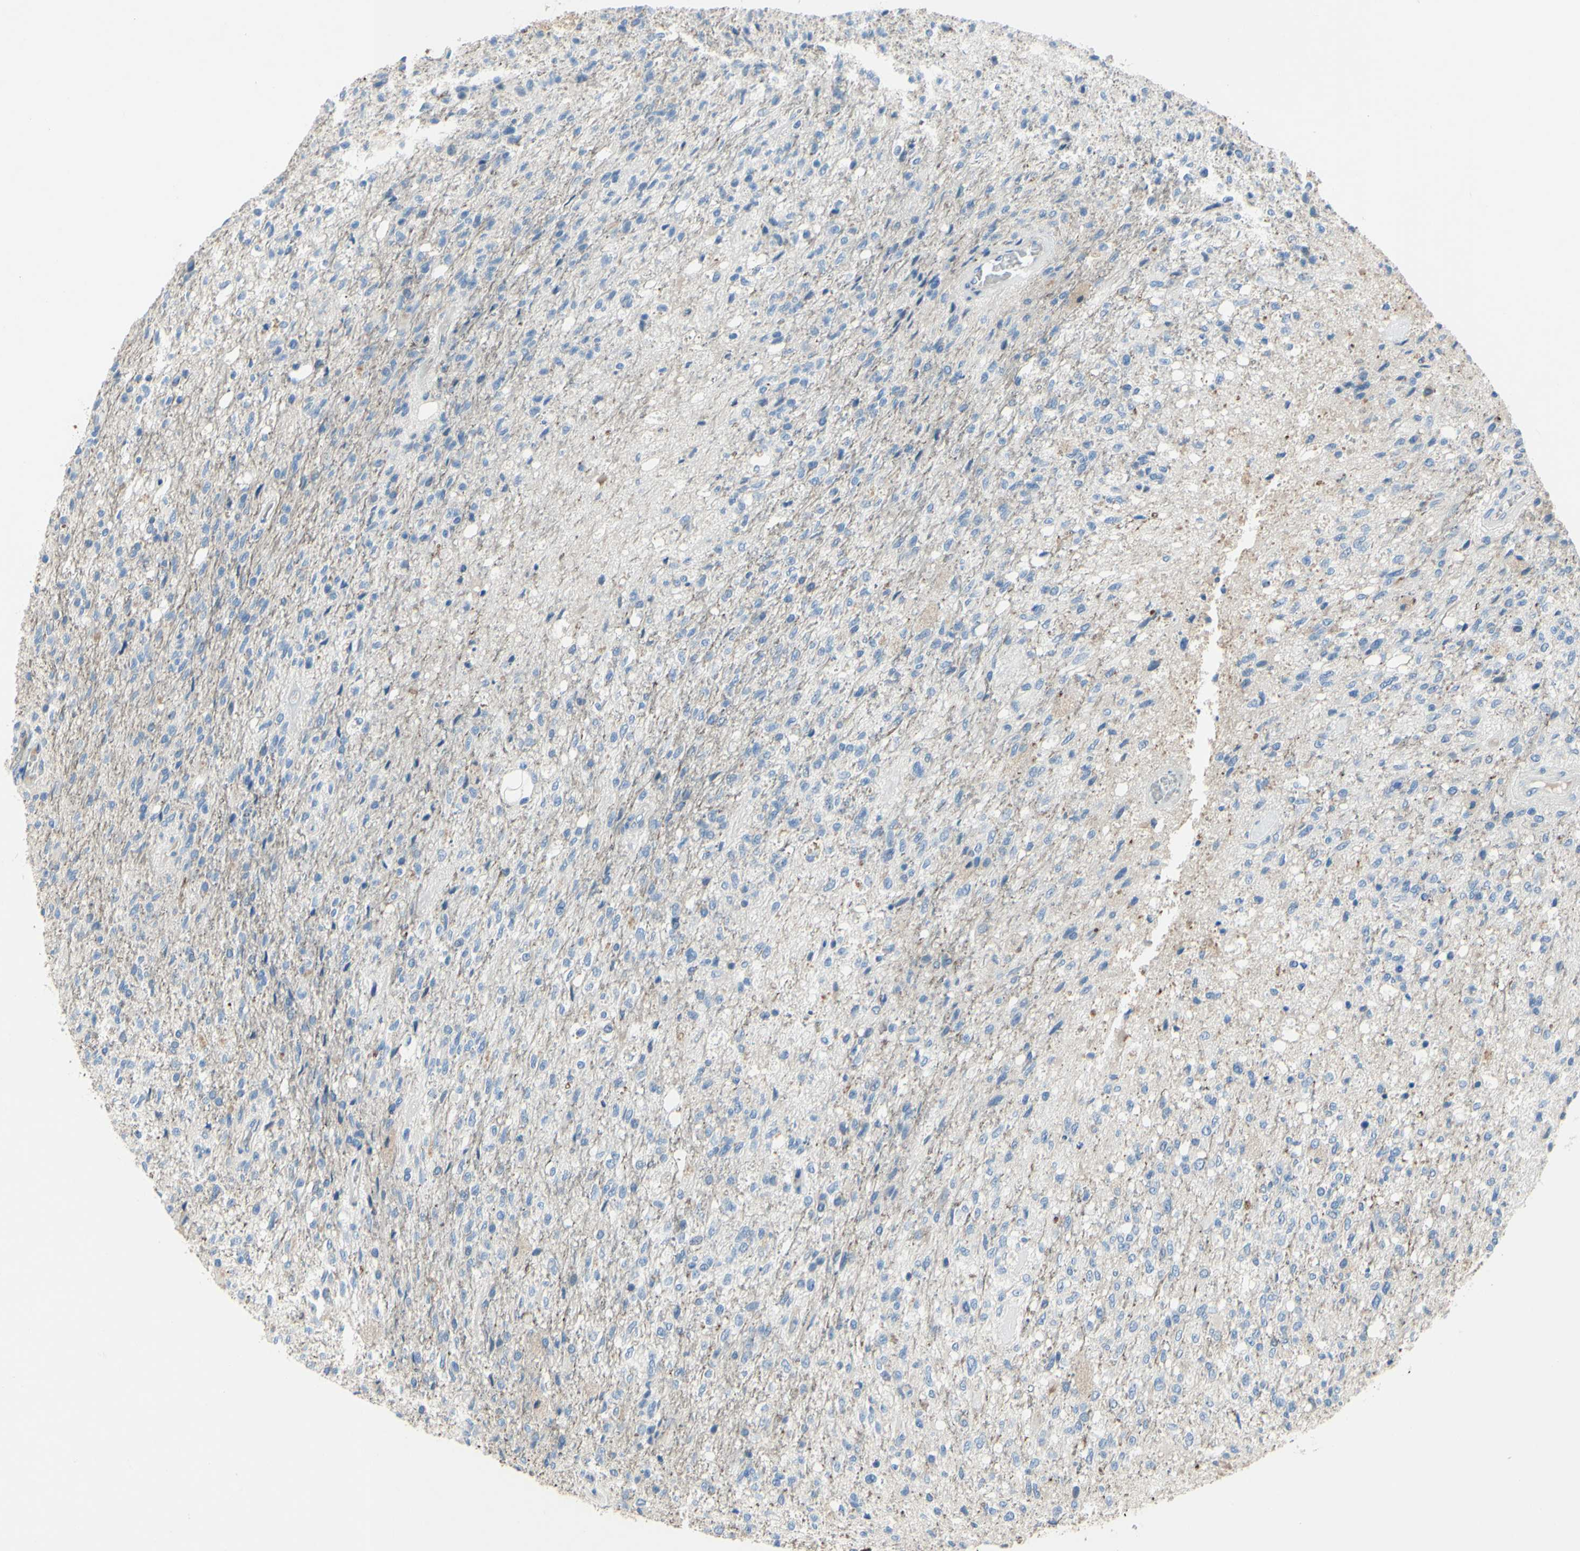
{"staining": {"intensity": "negative", "quantity": "none", "location": "none"}, "tissue": "glioma", "cell_type": "Tumor cells", "image_type": "cancer", "snomed": [{"axis": "morphology", "description": "Normal tissue, NOS"}, {"axis": "morphology", "description": "Glioma, malignant, High grade"}, {"axis": "topography", "description": "Cerebral cortex"}], "caption": "The histopathology image reveals no significant expression in tumor cells of glioma. (IHC, brightfield microscopy, high magnification).", "gene": "FDFT1", "patient": {"sex": "male", "age": 77}}